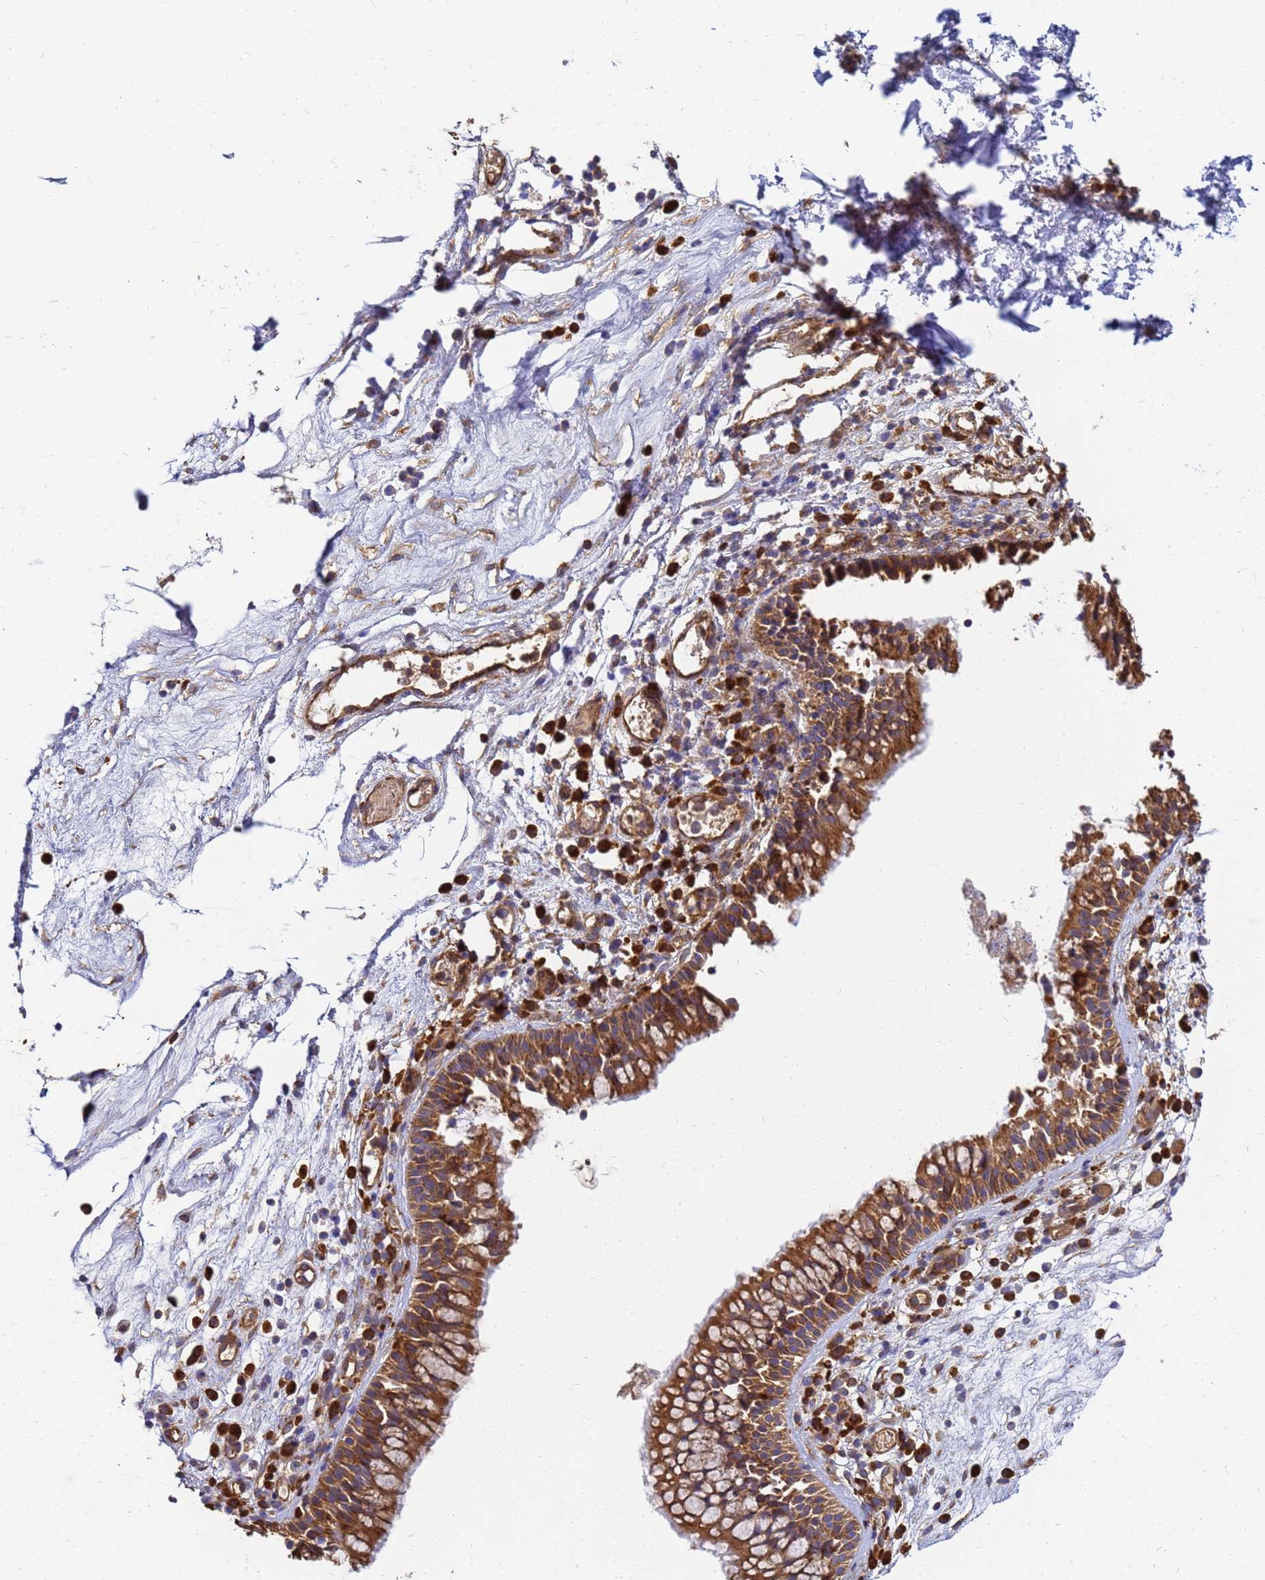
{"staining": {"intensity": "strong", "quantity": ">75%", "location": "cytoplasmic/membranous"}, "tissue": "nasopharynx", "cell_type": "Respiratory epithelial cells", "image_type": "normal", "snomed": [{"axis": "morphology", "description": "Normal tissue, NOS"}, {"axis": "morphology", "description": "Inflammation, NOS"}, {"axis": "morphology", "description": "Malignant melanoma, Metastatic site"}, {"axis": "topography", "description": "Nasopharynx"}], "caption": "The histopathology image displays staining of normal nasopharynx, revealing strong cytoplasmic/membranous protein positivity (brown color) within respiratory epithelial cells. (Brightfield microscopy of DAB IHC at high magnification).", "gene": "NME1", "patient": {"sex": "male", "age": 70}}